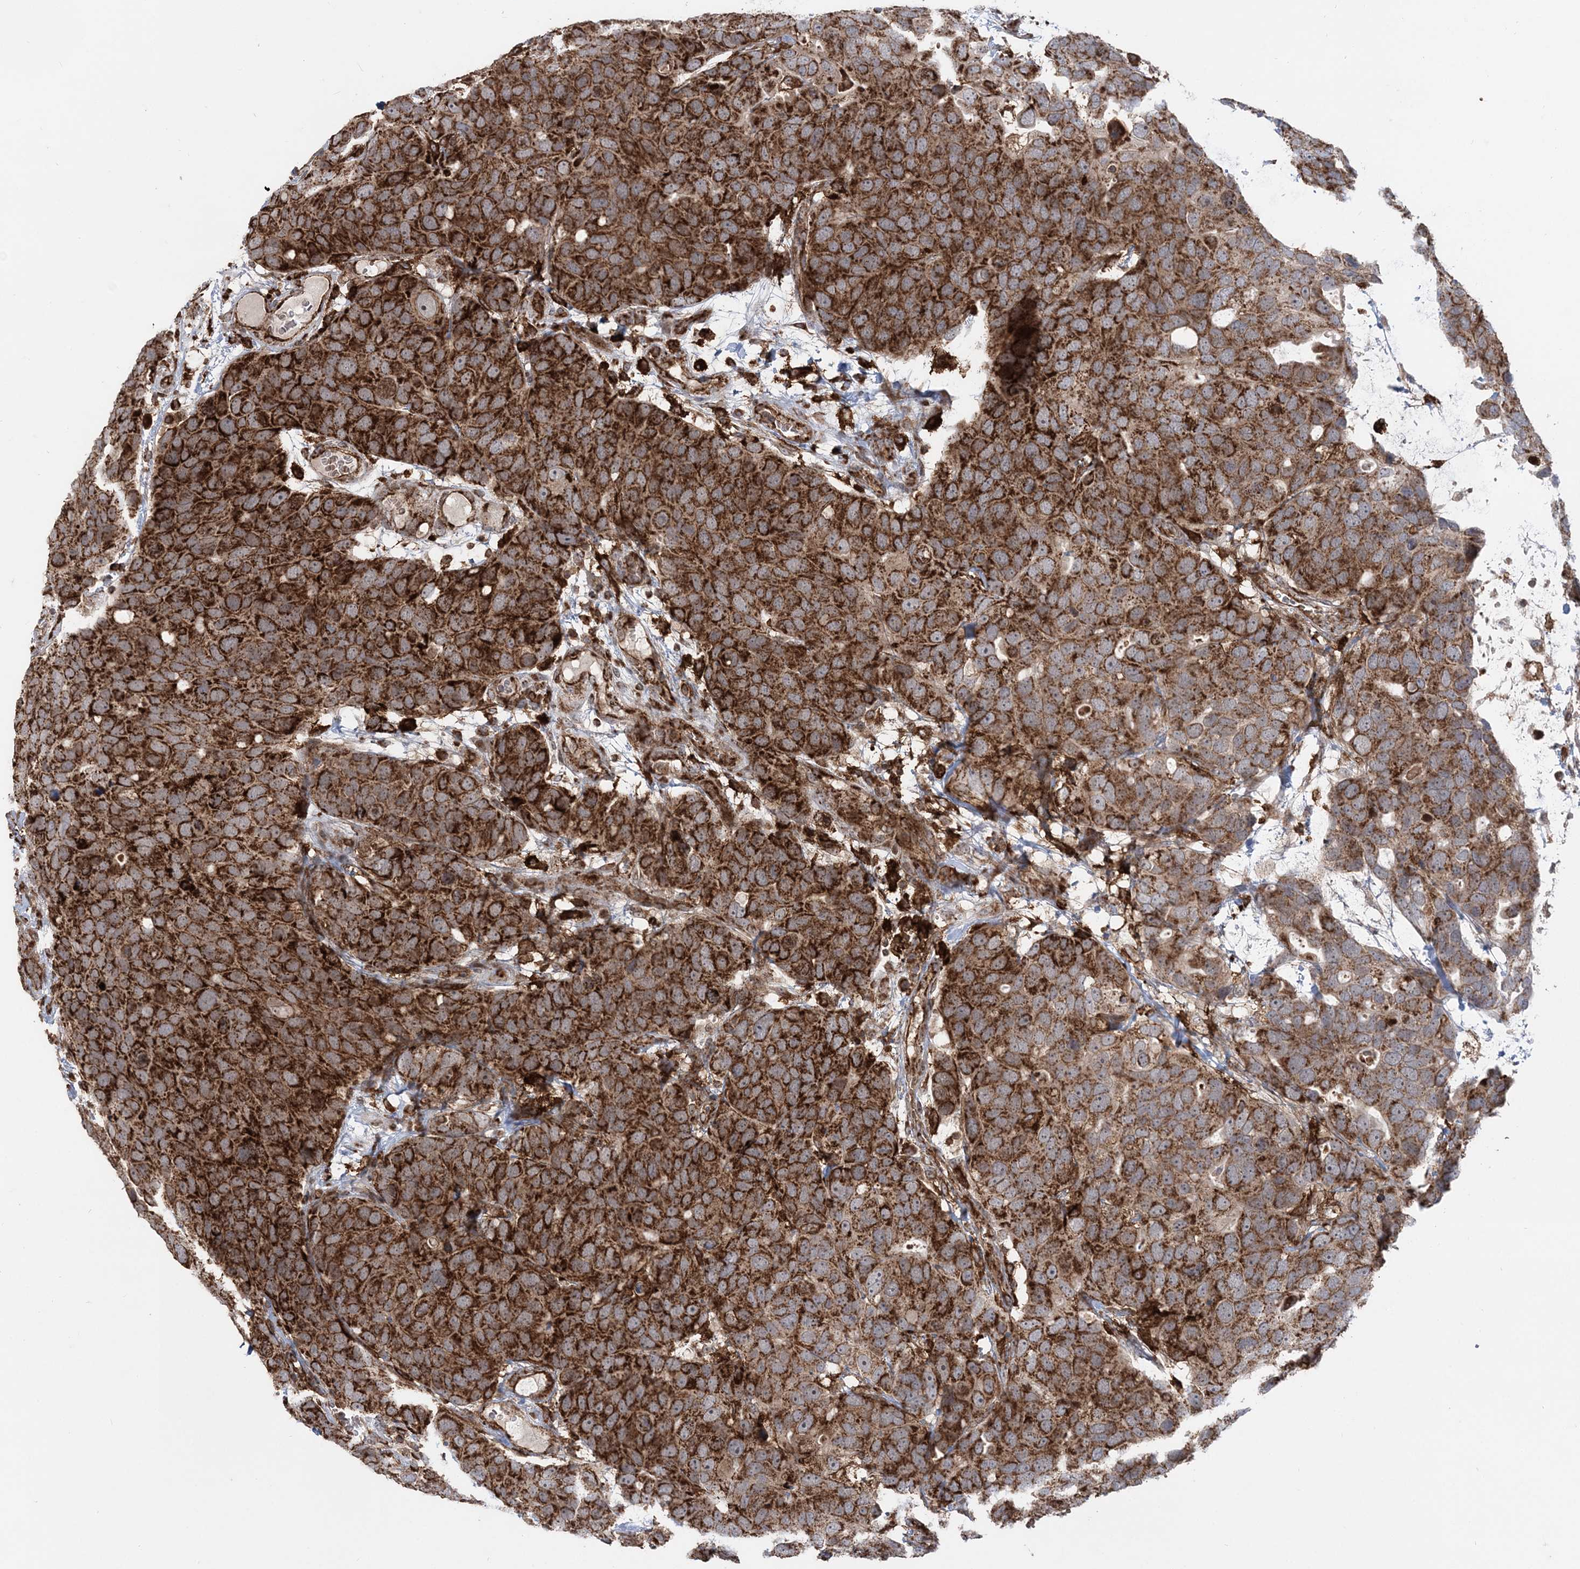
{"staining": {"intensity": "strong", "quantity": ">75%", "location": "cytoplasmic/membranous"}, "tissue": "breast cancer", "cell_type": "Tumor cells", "image_type": "cancer", "snomed": [{"axis": "morphology", "description": "Duct carcinoma"}, {"axis": "topography", "description": "Breast"}], "caption": "Protein expression analysis of breast invasive ductal carcinoma shows strong cytoplasmic/membranous expression in about >75% of tumor cells.", "gene": "LRPPRC", "patient": {"sex": "female", "age": 83}}